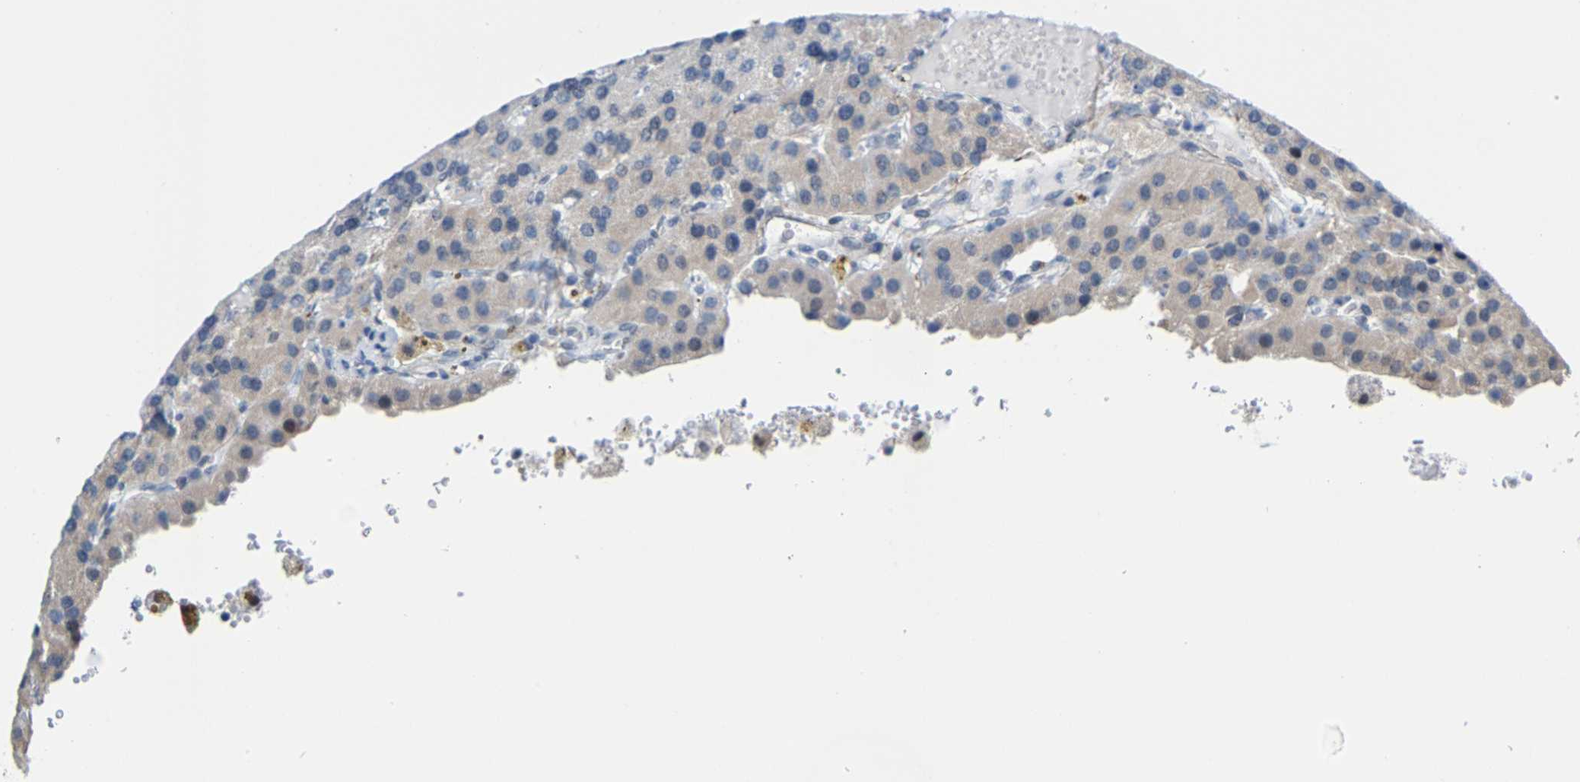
{"staining": {"intensity": "moderate", "quantity": "25%-75%", "location": "nuclear"}, "tissue": "parathyroid gland", "cell_type": "Glandular cells", "image_type": "normal", "snomed": [{"axis": "morphology", "description": "Normal tissue, NOS"}, {"axis": "morphology", "description": "Adenoma, NOS"}, {"axis": "topography", "description": "Parathyroid gland"}], "caption": "Immunohistochemical staining of normal human parathyroid gland demonstrates medium levels of moderate nuclear staining in approximately 25%-75% of glandular cells.", "gene": "FAM180A", "patient": {"sex": "female", "age": 86}}